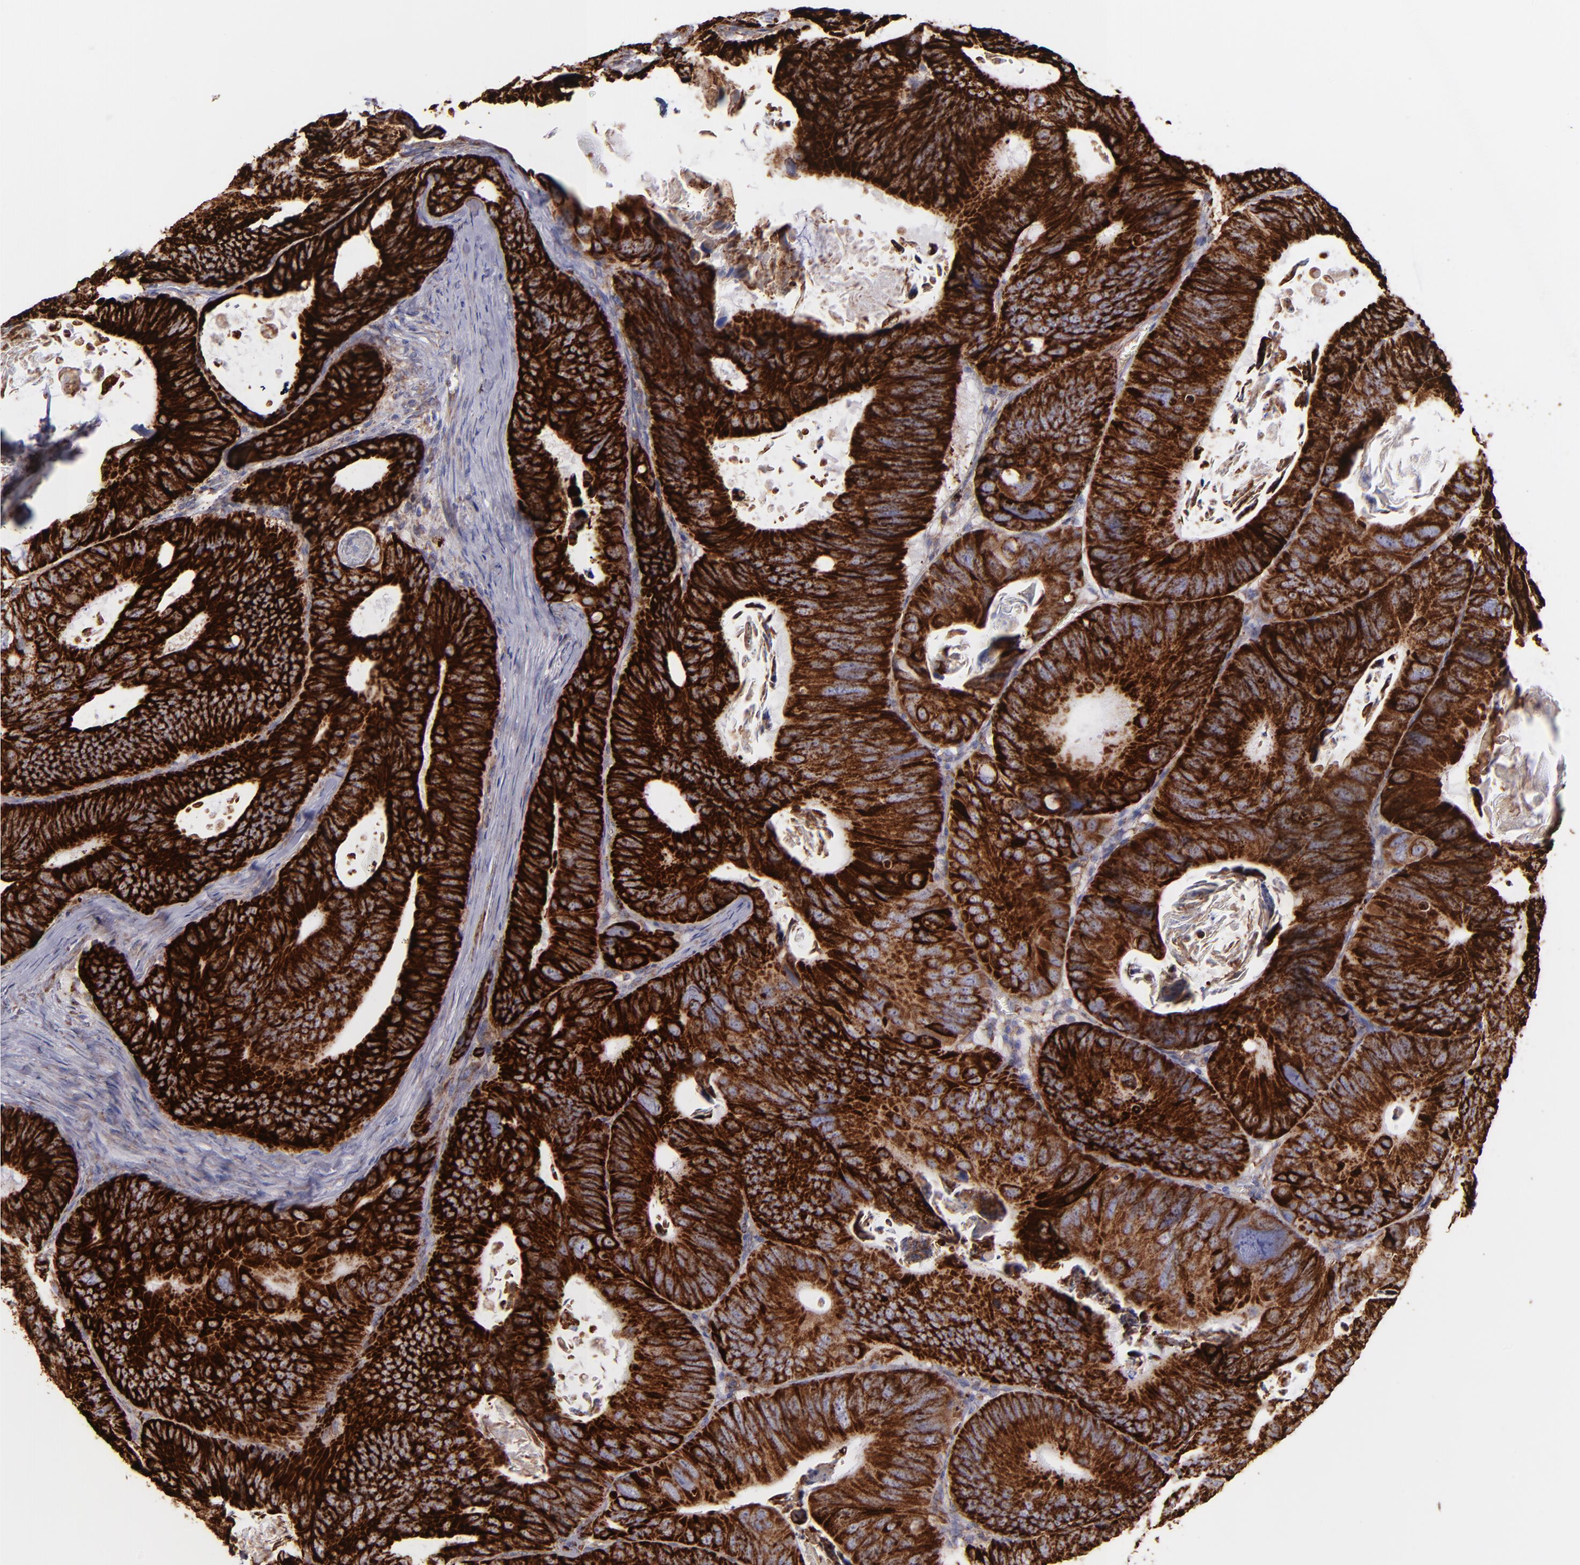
{"staining": {"intensity": "strong", "quantity": ">75%", "location": "cytoplasmic/membranous"}, "tissue": "colorectal cancer", "cell_type": "Tumor cells", "image_type": "cancer", "snomed": [{"axis": "morphology", "description": "Adenocarcinoma, NOS"}, {"axis": "topography", "description": "Colon"}], "caption": "The histopathology image exhibits a brown stain indicating the presence of a protein in the cytoplasmic/membranous of tumor cells in adenocarcinoma (colorectal).", "gene": "MAOB", "patient": {"sex": "female", "age": 55}}